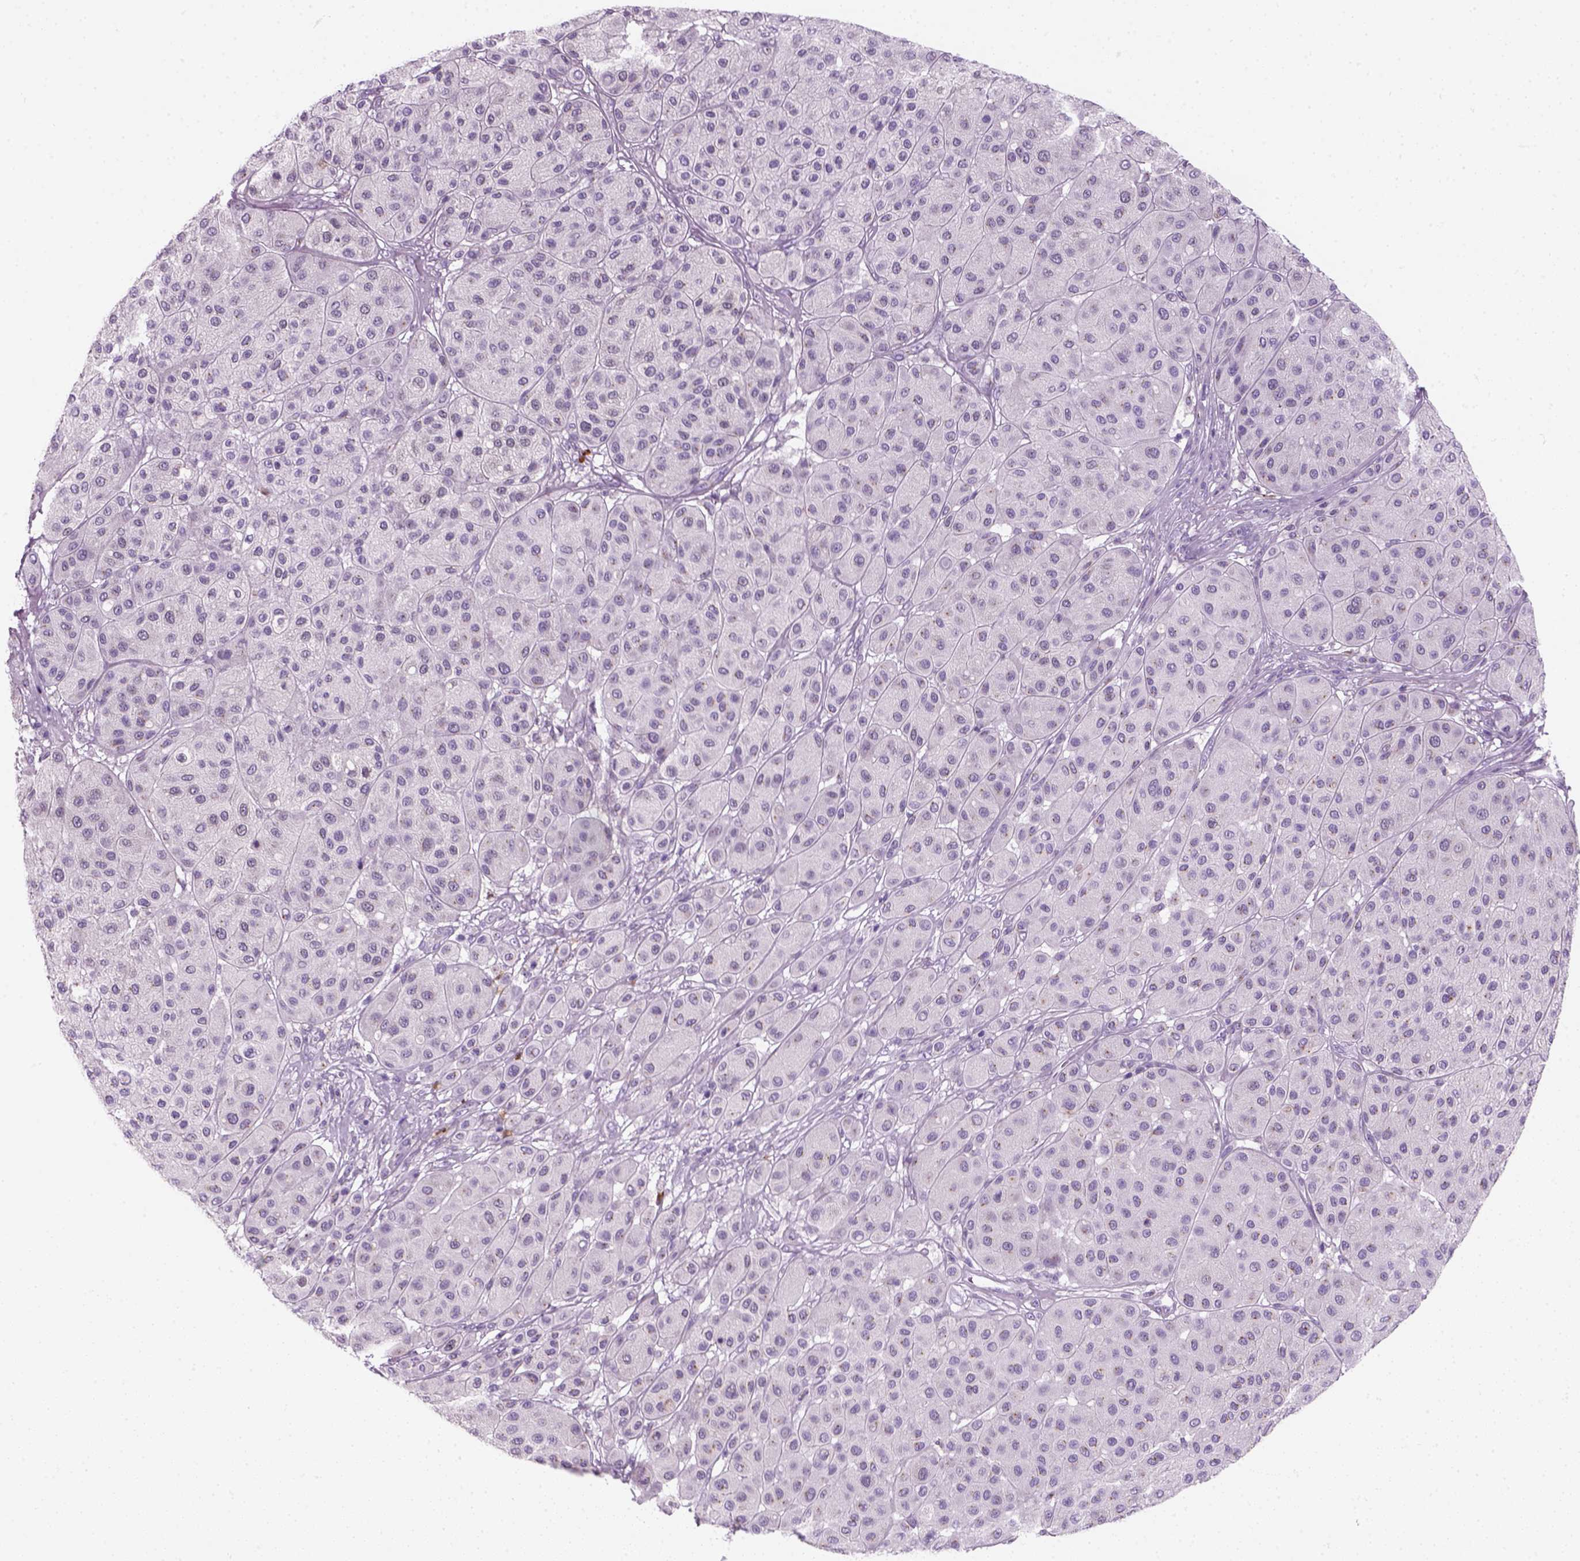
{"staining": {"intensity": "negative", "quantity": "none", "location": "none"}, "tissue": "melanoma", "cell_type": "Tumor cells", "image_type": "cancer", "snomed": [{"axis": "morphology", "description": "Malignant melanoma, Metastatic site"}, {"axis": "topography", "description": "Smooth muscle"}], "caption": "Melanoma was stained to show a protein in brown. There is no significant expression in tumor cells.", "gene": "IL4", "patient": {"sex": "male", "age": 41}}